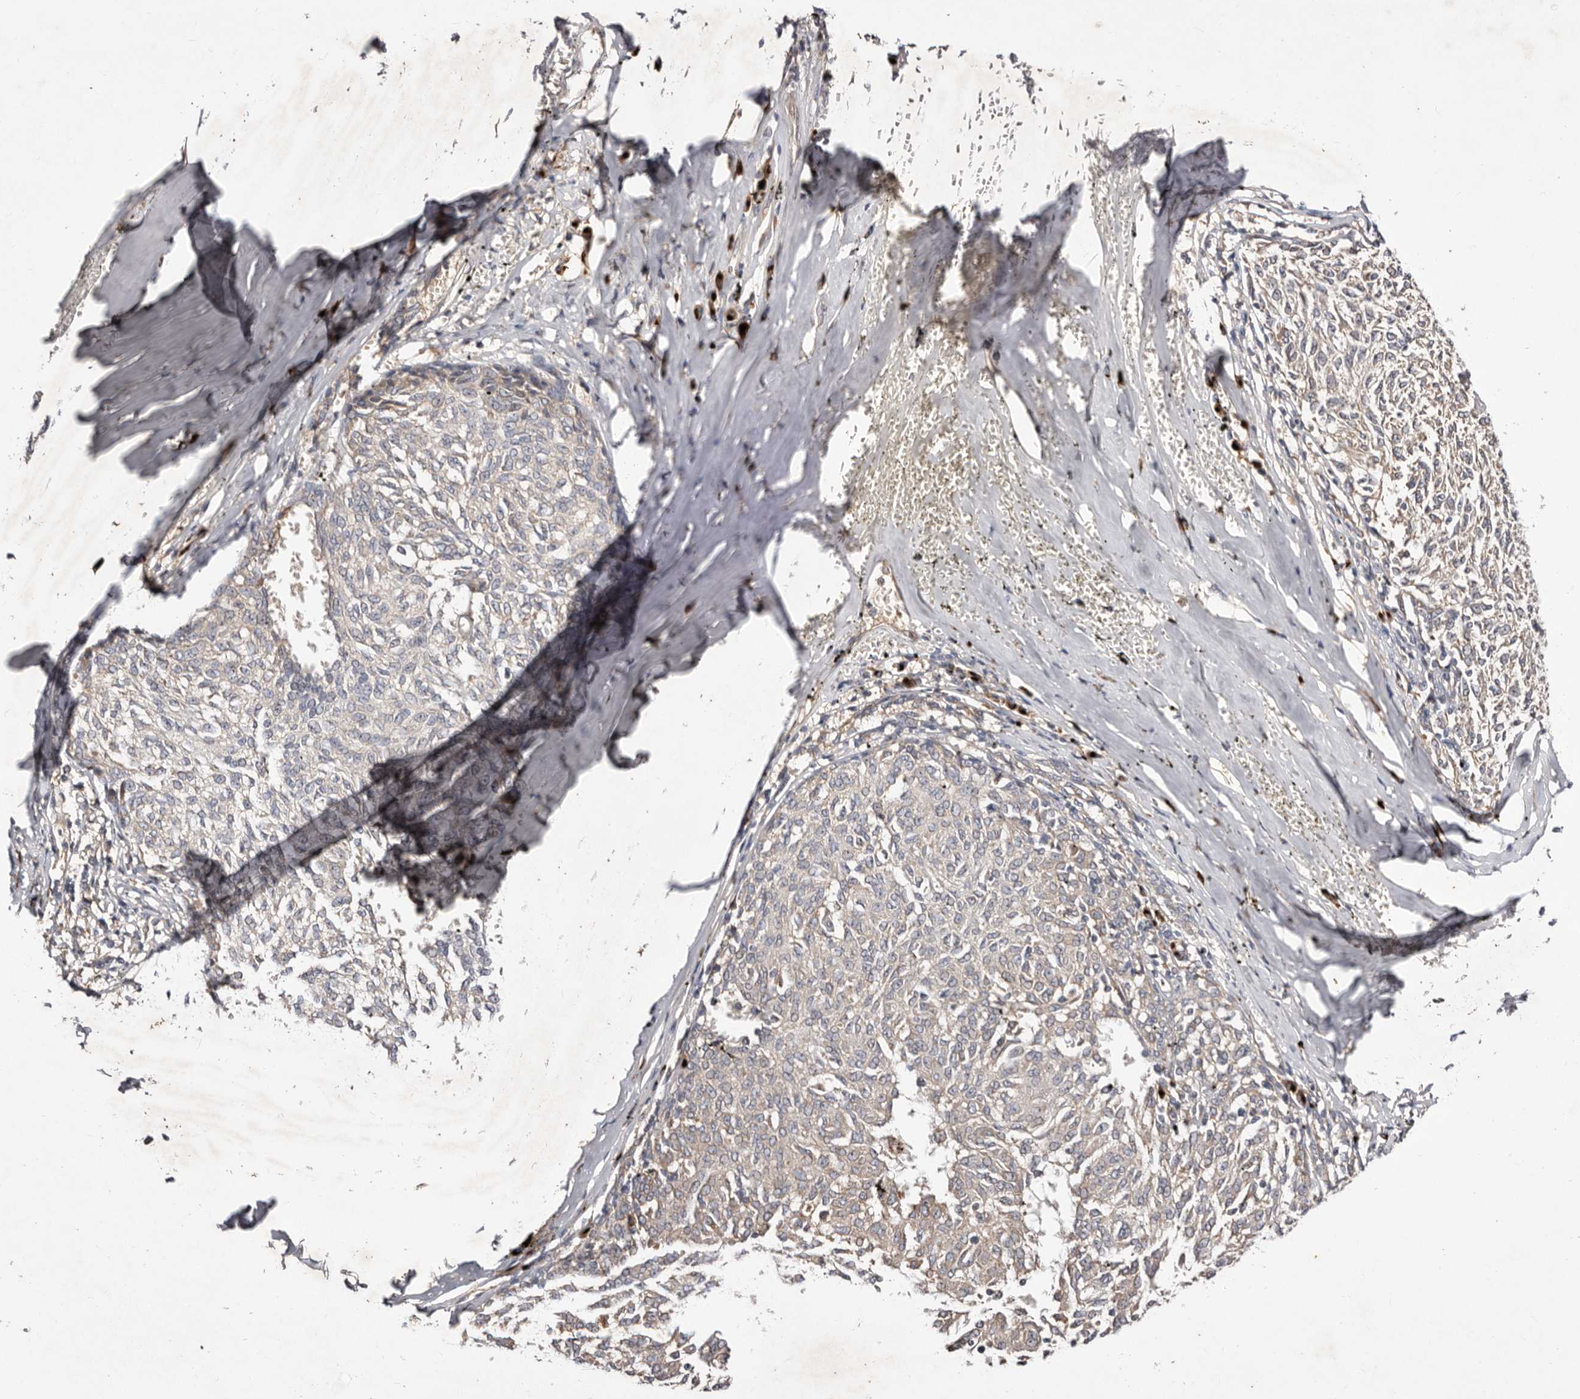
{"staining": {"intensity": "weak", "quantity": "<25%", "location": "cytoplasmic/membranous"}, "tissue": "melanoma", "cell_type": "Tumor cells", "image_type": "cancer", "snomed": [{"axis": "morphology", "description": "Malignant melanoma, NOS"}, {"axis": "topography", "description": "Skin"}], "caption": "Tumor cells show no significant staining in malignant melanoma. The staining is performed using DAB brown chromogen with nuclei counter-stained in using hematoxylin.", "gene": "DACT2", "patient": {"sex": "female", "age": 72}}